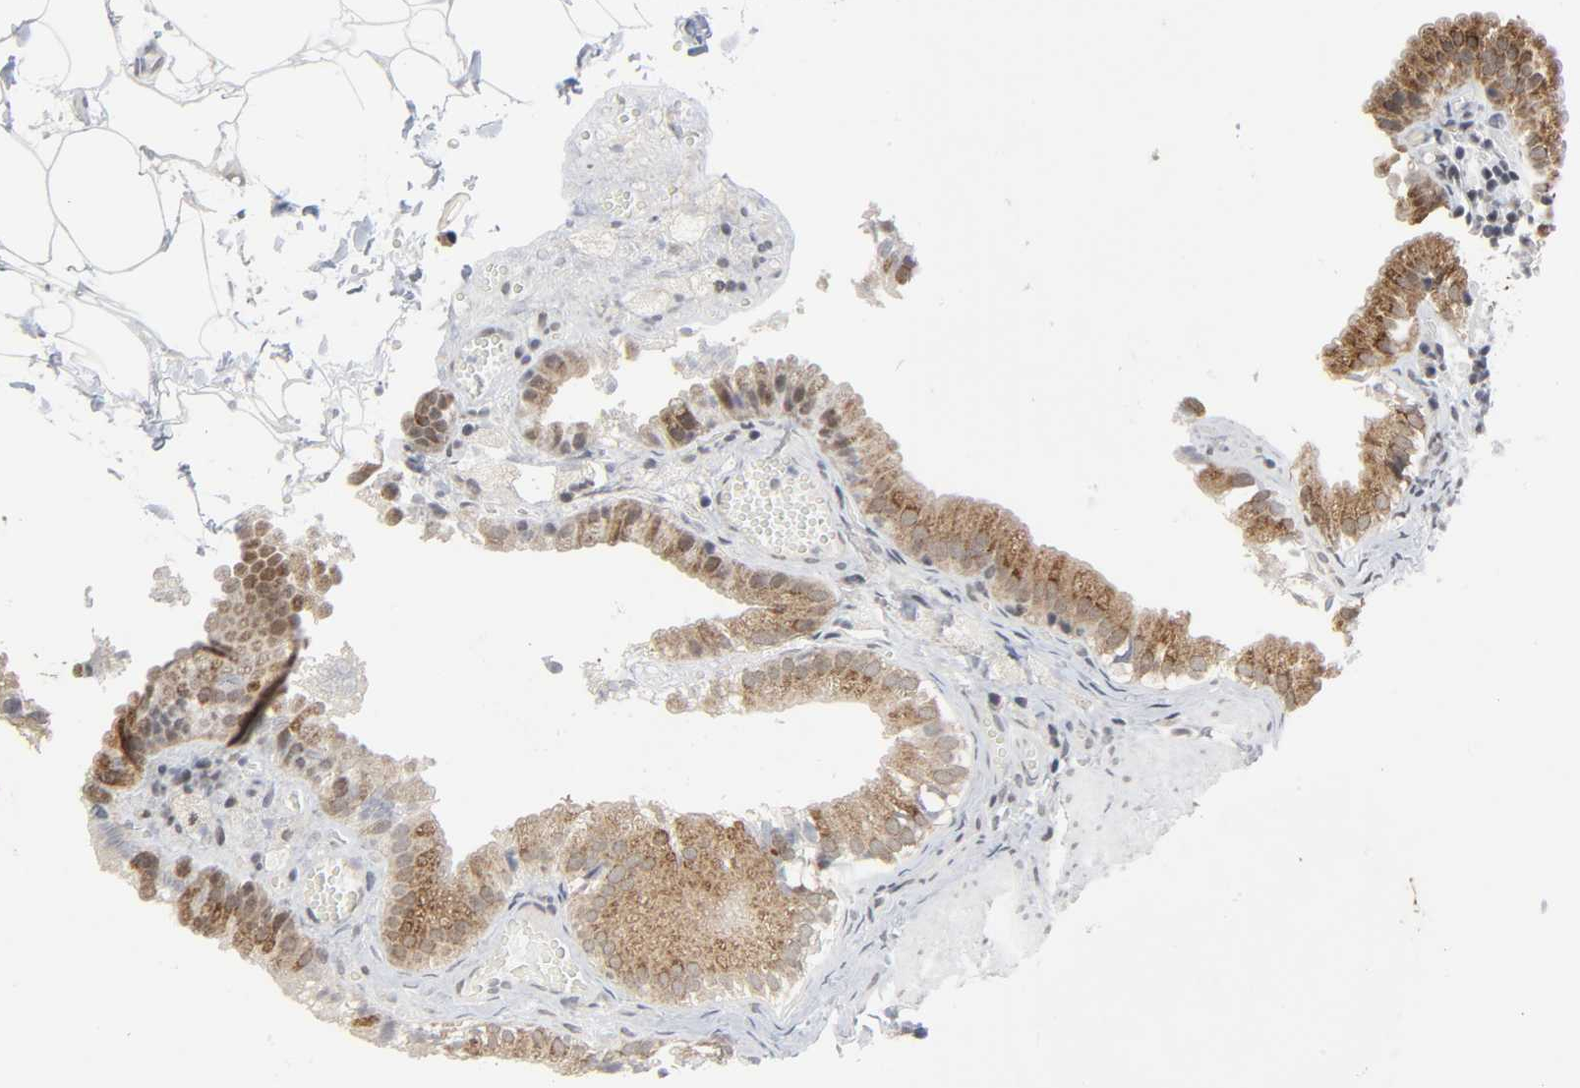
{"staining": {"intensity": "moderate", "quantity": ">75%", "location": "cytoplasmic/membranous"}, "tissue": "gallbladder", "cell_type": "Glandular cells", "image_type": "normal", "snomed": [{"axis": "morphology", "description": "Normal tissue, NOS"}, {"axis": "topography", "description": "Gallbladder"}], "caption": "Protein expression analysis of unremarkable human gallbladder reveals moderate cytoplasmic/membranous expression in about >75% of glandular cells. (DAB (3,3'-diaminobenzidine) IHC with brightfield microscopy, high magnification).", "gene": "MUC1", "patient": {"sex": "female", "age": 24}}